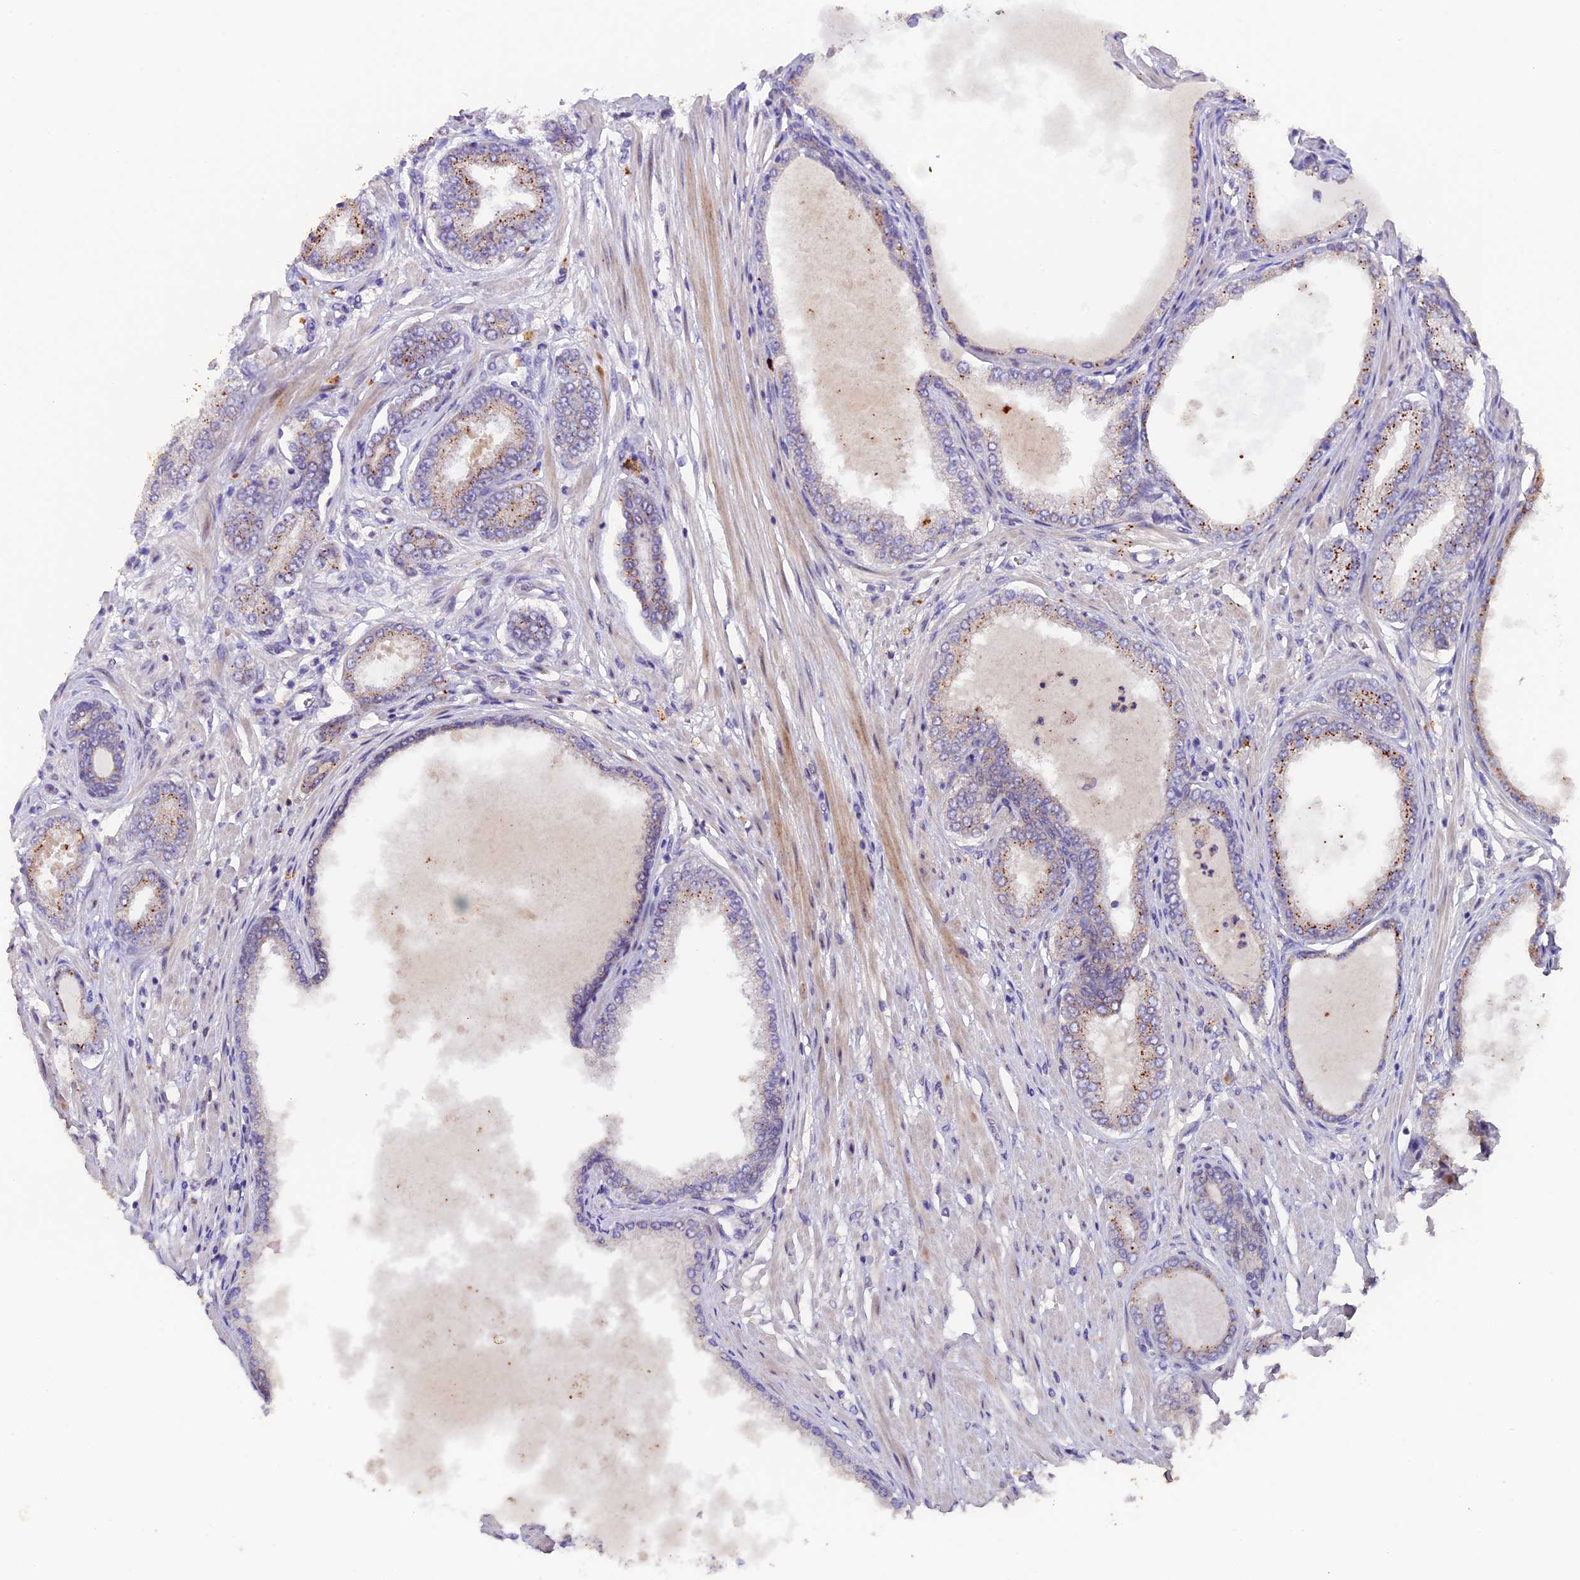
{"staining": {"intensity": "moderate", "quantity": "25%-75%", "location": "cytoplasmic/membranous"}, "tissue": "prostate cancer", "cell_type": "Tumor cells", "image_type": "cancer", "snomed": [{"axis": "morphology", "description": "Adenocarcinoma, Low grade"}, {"axis": "topography", "description": "Prostate"}], "caption": "Protein analysis of prostate cancer tissue exhibits moderate cytoplasmic/membranous positivity in about 25%-75% of tumor cells.", "gene": "NCK2", "patient": {"sex": "male", "age": 63}}